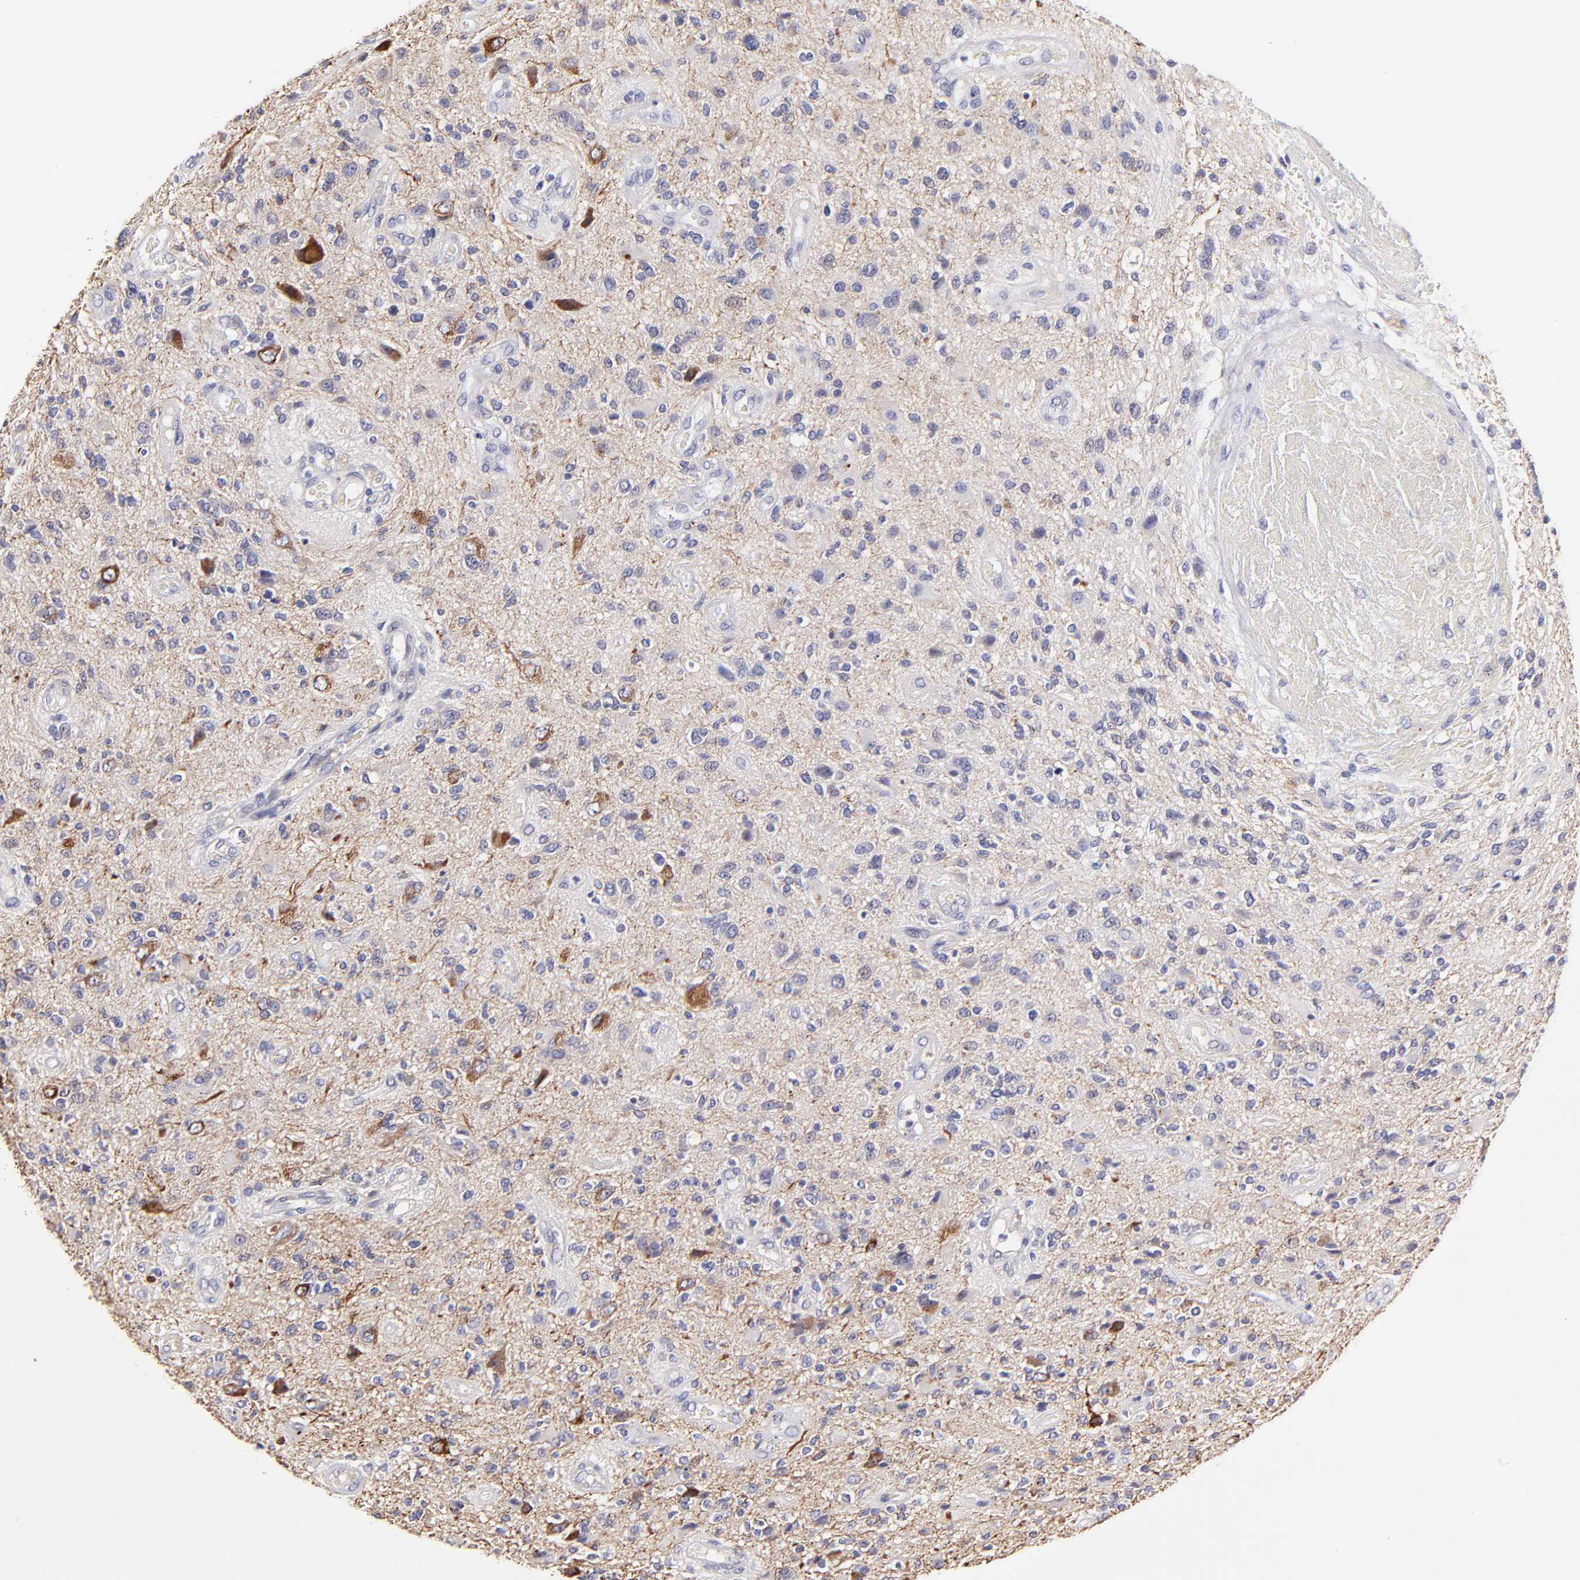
{"staining": {"intensity": "moderate", "quantity": "<25%", "location": "cytoplasmic/membranous"}, "tissue": "glioma", "cell_type": "Tumor cells", "image_type": "cancer", "snomed": [{"axis": "morphology", "description": "Normal tissue, NOS"}, {"axis": "morphology", "description": "Glioma, malignant, High grade"}, {"axis": "topography", "description": "Cerebral cortex"}], "caption": "Glioma tissue demonstrates moderate cytoplasmic/membranous expression in about <25% of tumor cells, visualized by immunohistochemistry. (DAB (3,3'-diaminobenzidine) = brown stain, brightfield microscopy at high magnification).", "gene": "BTG2", "patient": {"sex": "male", "age": 75}}